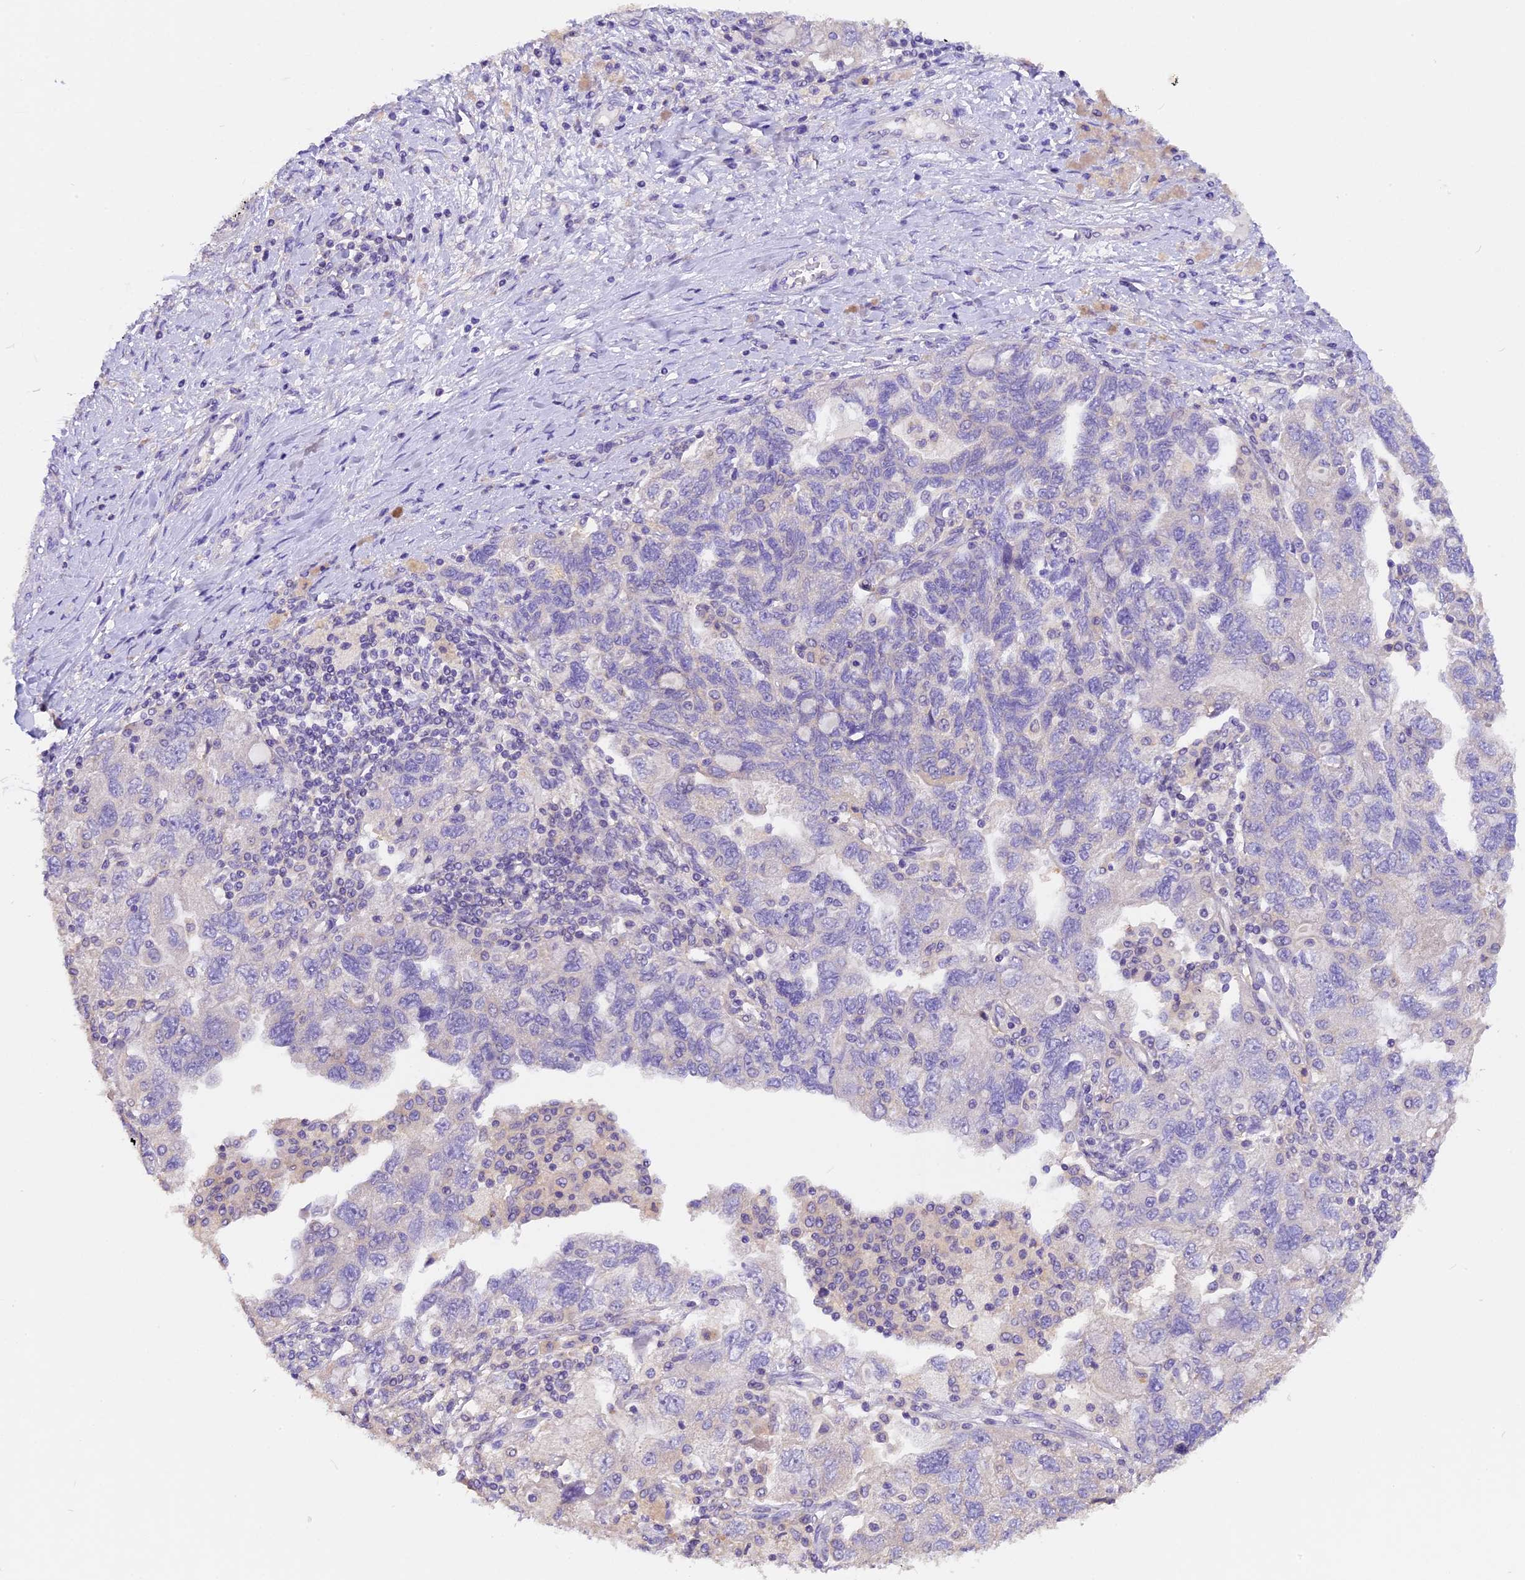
{"staining": {"intensity": "negative", "quantity": "none", "location": "none"}, "tissue": "ovarian cancer", "cell_type": "Tumor cells", "image_type": "cancer", "snomed": [{"axis": "morphology", "description": "Carcinoma, NOS"}, {"axis": "morphology", "description": "Cystadenocarcinoma, serous, NOS"}, {"axis": "topography", "description": "Ovary"}], "caption": "Immunohistochemistry of human ovarian cancer (serous cystadenocarcinoma) exhibits no positivity in tumor cells. (DAB (3,3'-diaminobenzidine) immunohistochemistry visualized using brightfield microscopy, high magnification).", "gene": "AP3B2", "patient": {"sex": "female", "age": 69}}